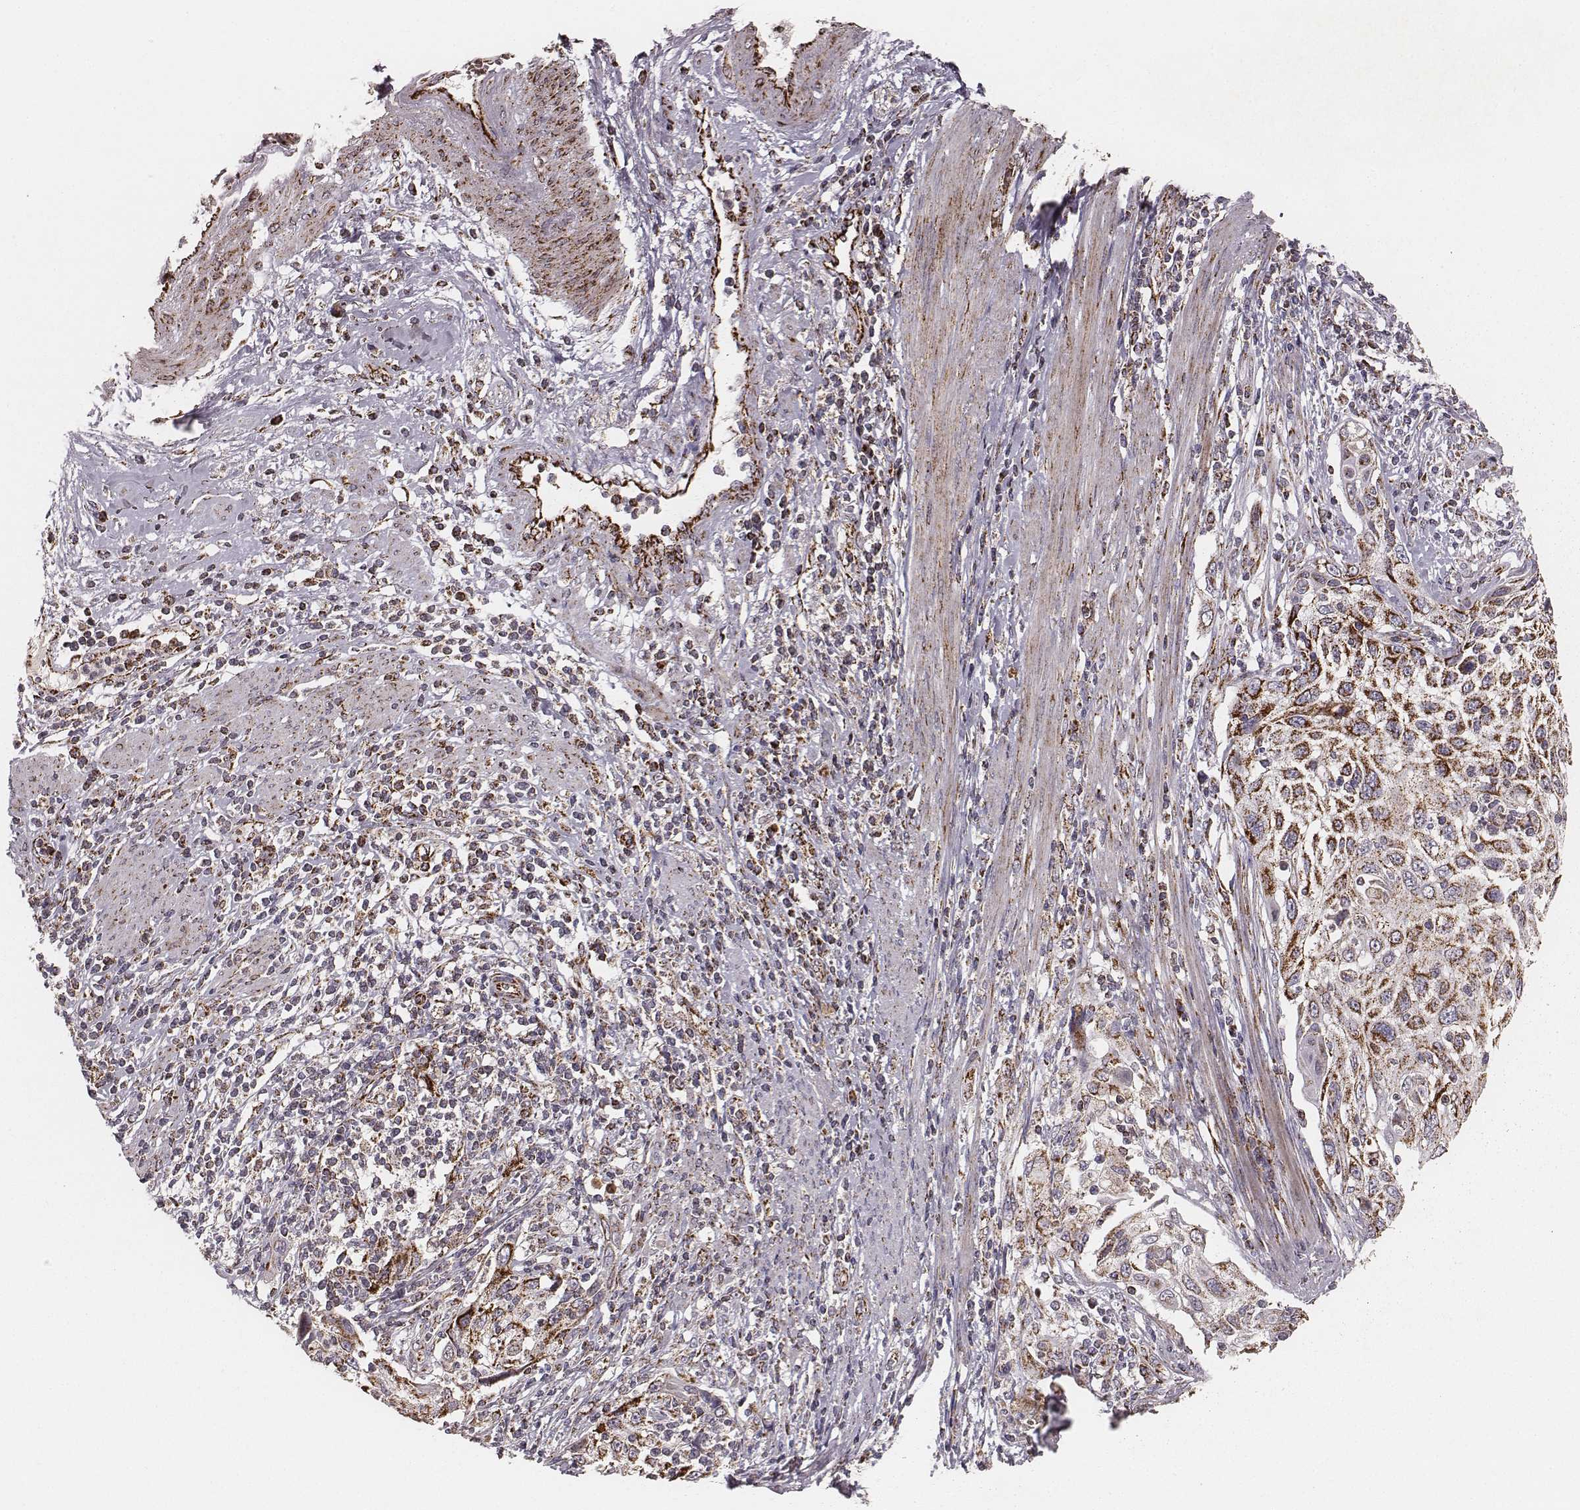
{"staining": {"intensity": "strong", "quantity": ">75%", "location": "cytoplasmic/membranous"}, "tissue": "cervical cancer", "cell_type": "Tumor cells", "image_type": "cancer", "snomed": [{"axis": "morphology", "description": "Squamous cell carcinoma, NOS"}, {"axis": "topography", "description": "Cervix"}], "caption": "The photomicrograph shows immunohistochemical staining of cervical cancer. There is strong cytoplasmic/membranous staining is identified in approximately >75% of tumor cells.", "gene": "TUFM", "patient": {"sex": "female", "age": 70}}